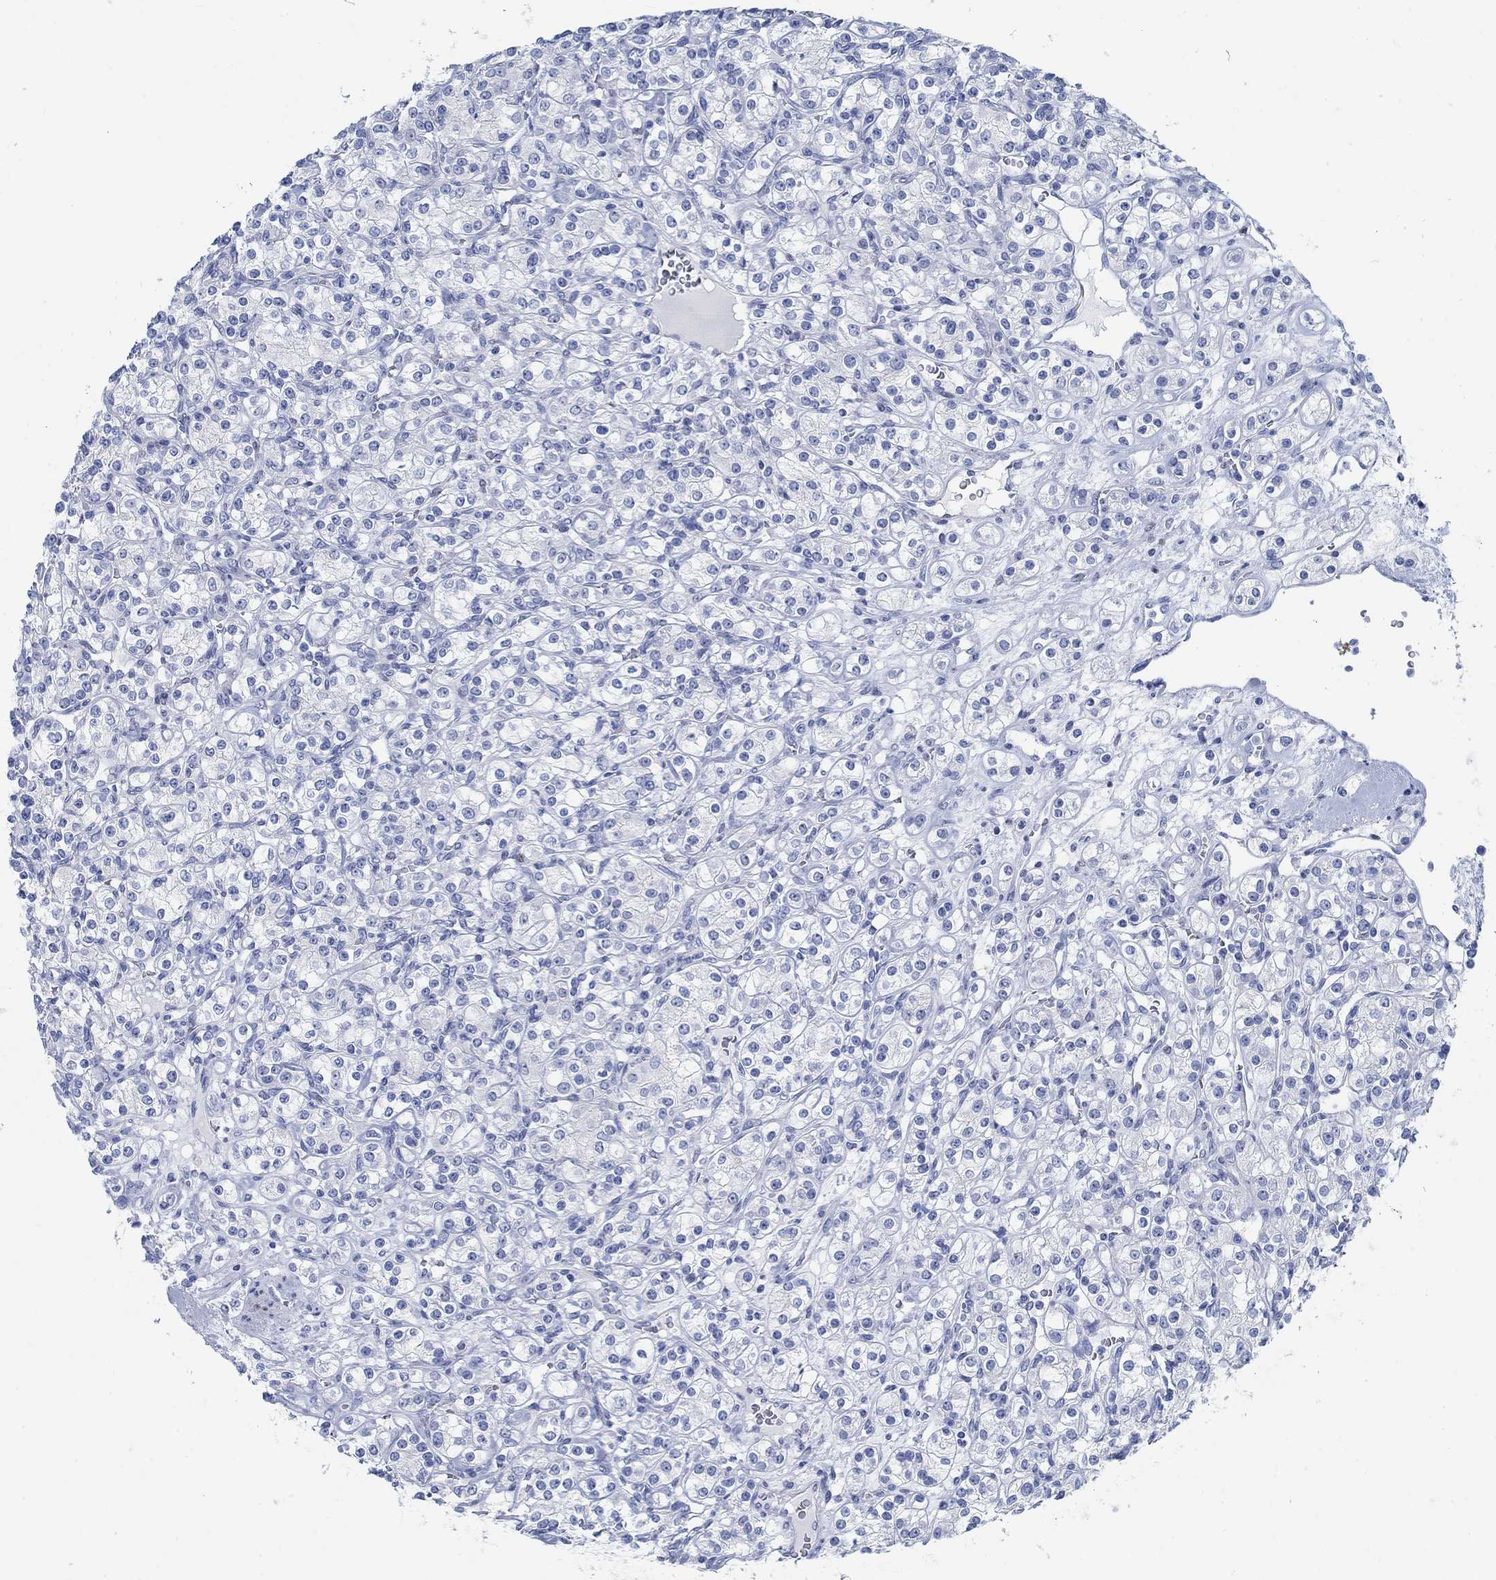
{"staining": {"intensity": "negative", "quantity": "none", "location": "none"}, "tissue": "renal cancer", "cell_type": "Tumor cells", "image_type": "cancer", "snomed": [{"axis": "morphology", "description": "Adenocarcinoma, NOS"}, {"axis": "topography", "description": "Kidney"}], "caption": "Image shows no significant protein positivity in tumor cells of renal adenocarcinoma. The staining was performed using DAB to visualize the protein expression in brown, while the nuclei were stained in blue with hematoxylin (Magnification: 20x).", "gene": "RBM20", "patient": {"sex": "male", "age": 77}}